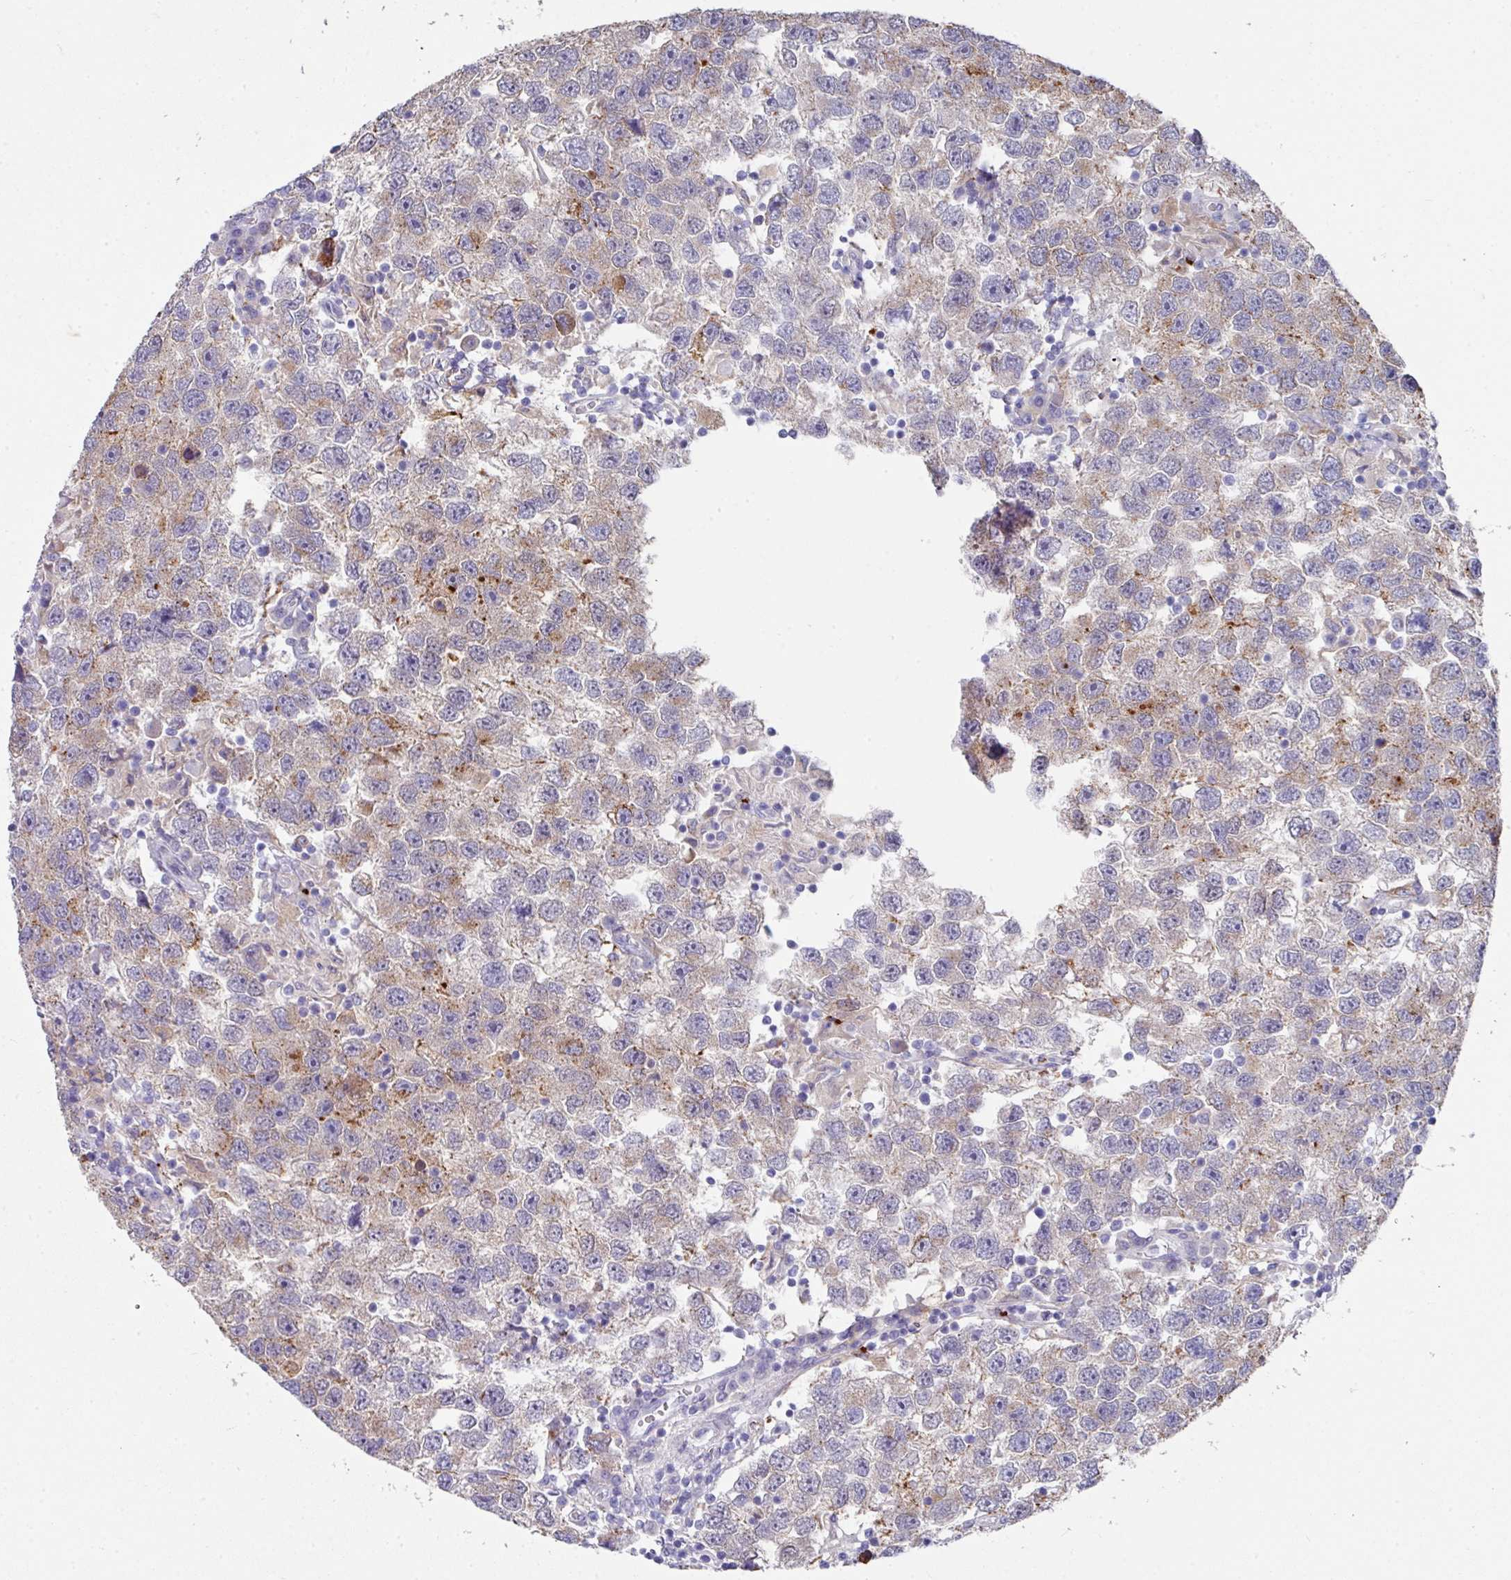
{"staining": {"intensity": "moderate", "quantity": "25%-75%", "location": "cytoplasmic/membranous"}, "tissue": "testis cancer", "cell_type": "Tumor cells", "image_type": "cancer", "snomed": [{"axis": "morphology", "description": "Seminoma, NOS"}, {"axis": "topography", "description": "Testis"}], "caption": "Immunohistochemical staining of human testis seminoma demonstrates medium levels of moderate cytoplasmic/membranous protein staining in approximately 25%-75% of tumor cells. The staining was performed using DAB, with brown indicating positive protein expression. Nuclei are stained blue with hematoxylin.", "gene": "CPVL", "patient": {"sex": "male", "age": 26}}